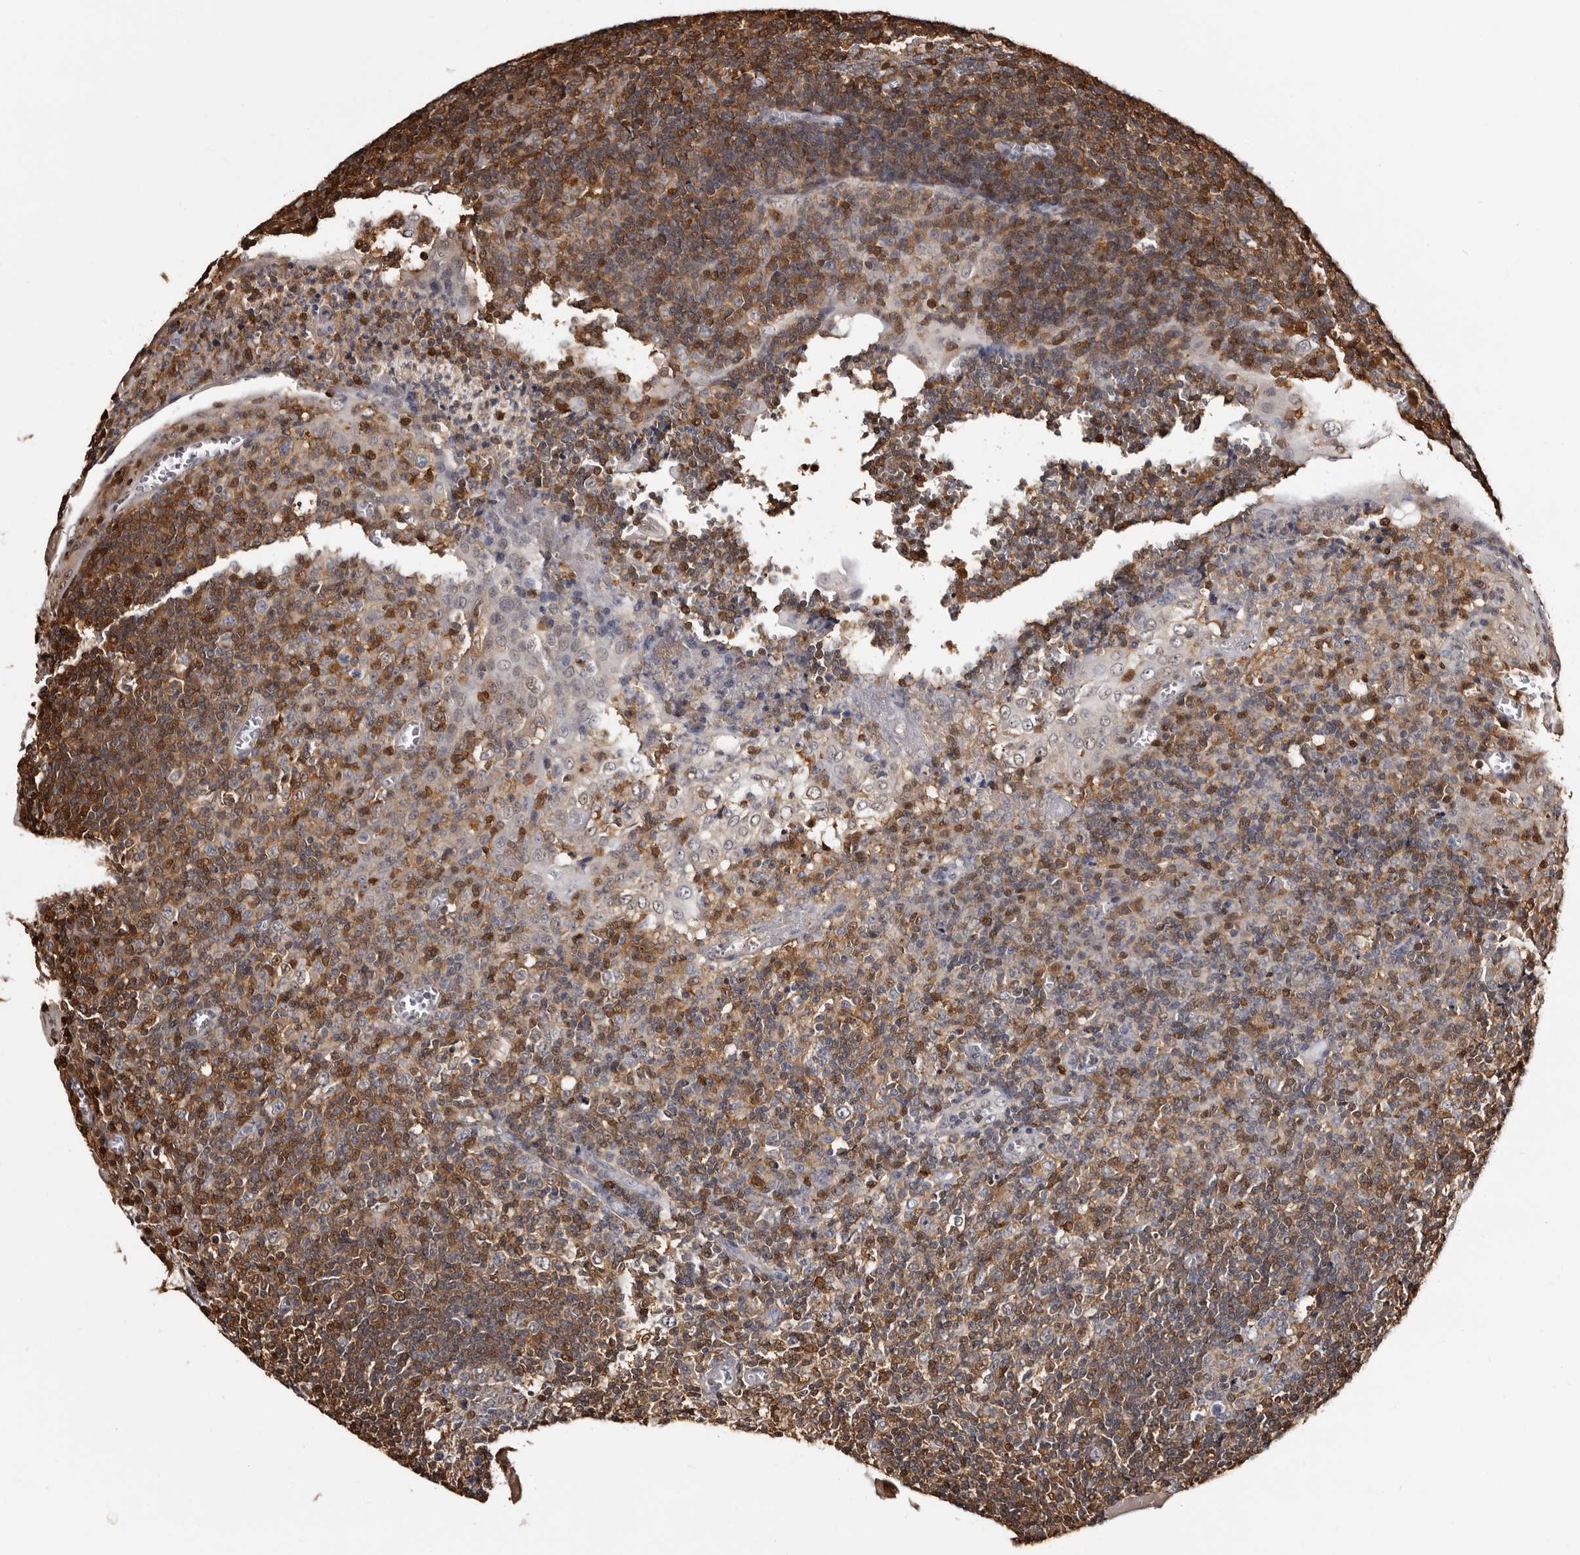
{"staining": {"intensity": "moderate", "quantity": ">75%", "location": "cytoplasmic/membranous"}, "tissue": "tonsil", "cell_type": "Germinal center cells", "image_type": "normal", "snomed": [{"axis": "morphology", "description": "Normal tissue, NOS"}, {"axis": "topography", "description": "Tonsil"}], "caption": "Protein staining displays moderate cytoplasmic/membranous positivity in approximately >75% of germinal center cells in normal tonsil. (Brightfield microscopy of DAB IHC at high magnification).", "gene": "DNPH1", "patient": {"sex": "male", "age": 37}}